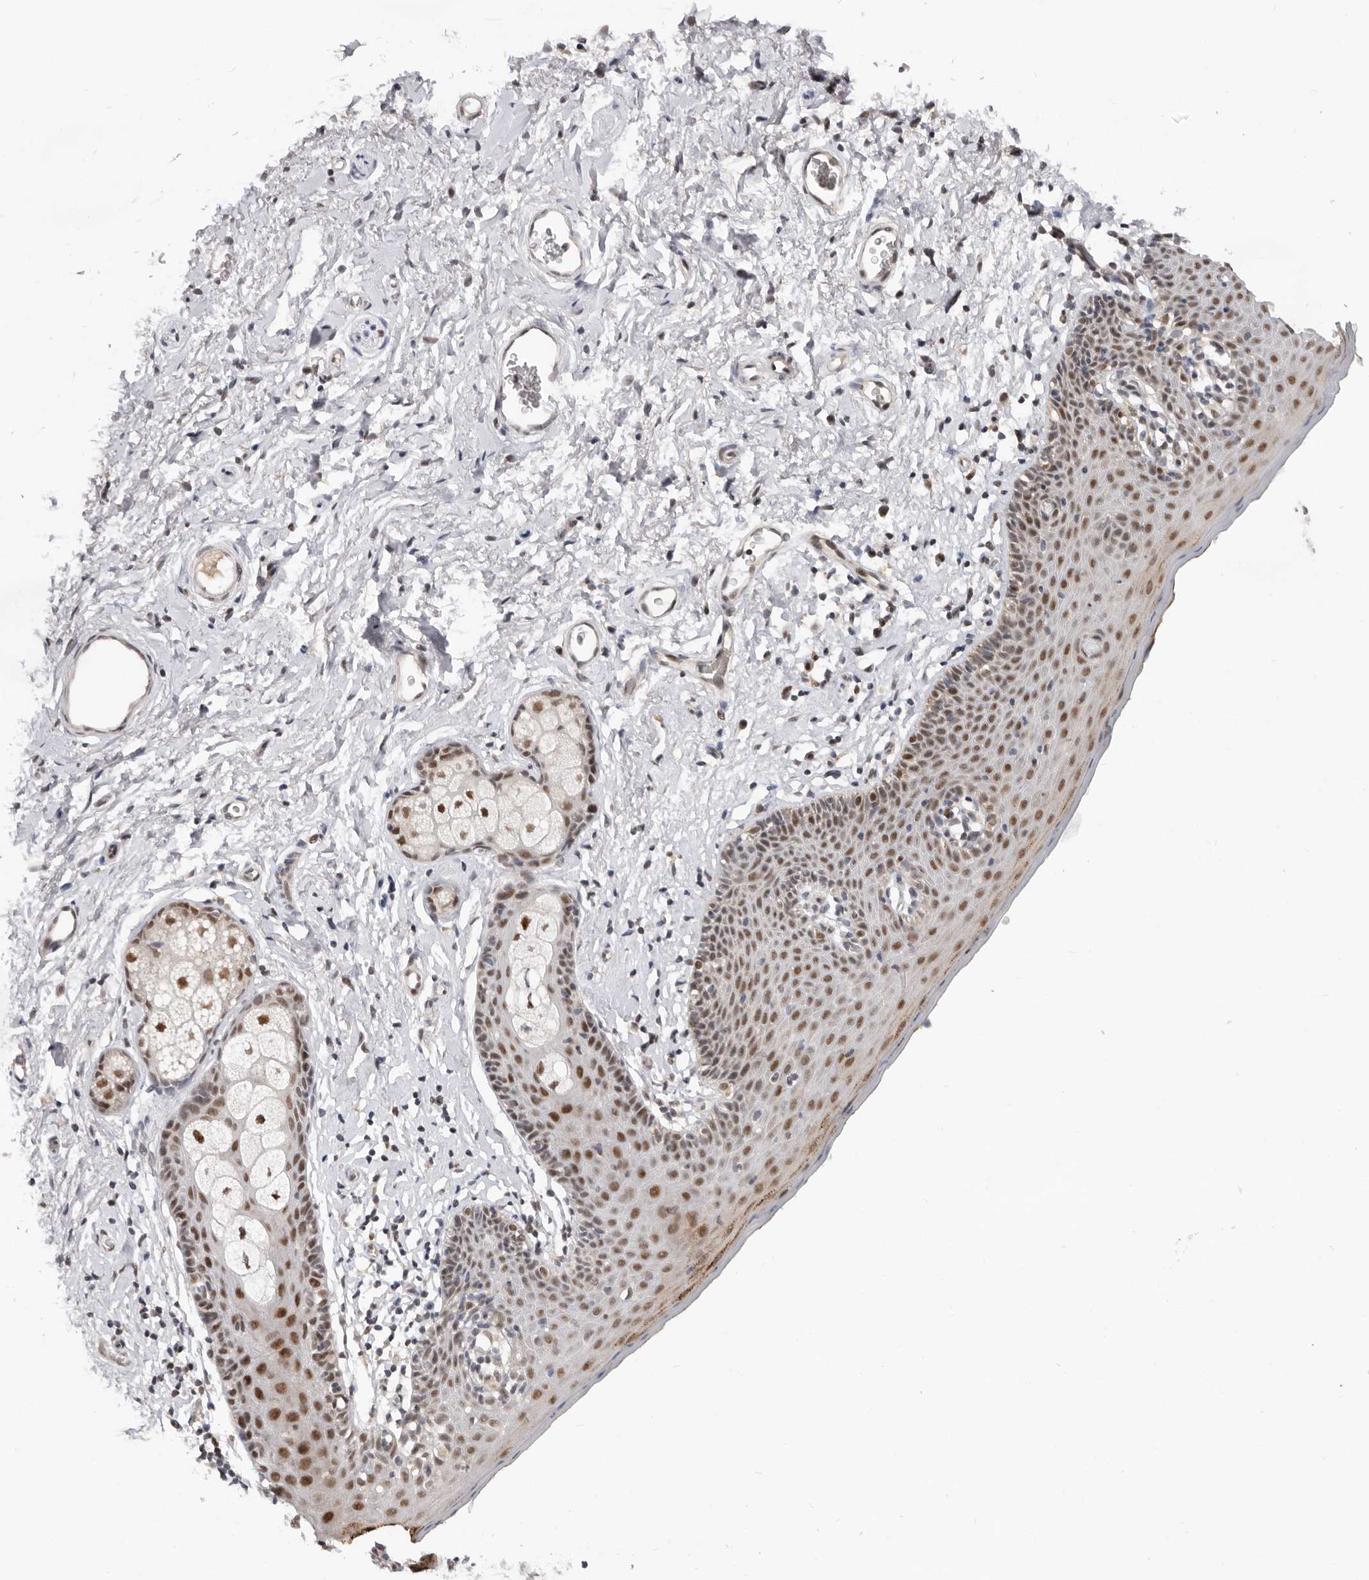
{"staining": {"intensity": "moderate", "quantity": ">75%", "location": "cytoplasmic/membranous,nuclear"}, "tissue": "skin", "cell_type": "Epidermal cells", "image_type": "normal", "snomed": [{"axis": "morphology", "description": "Normal tissue, NOS"}, {"axis": "topography", "description": "Vulva"}], "caption": "Human skin stained for a protein (brown) displays moderate cytoplasmic/membranous,nuclear positive staining in approximately >75% of epidermal cells.", "gene": "BRCA2", "patient": {"sex": "female", "age": 66}}